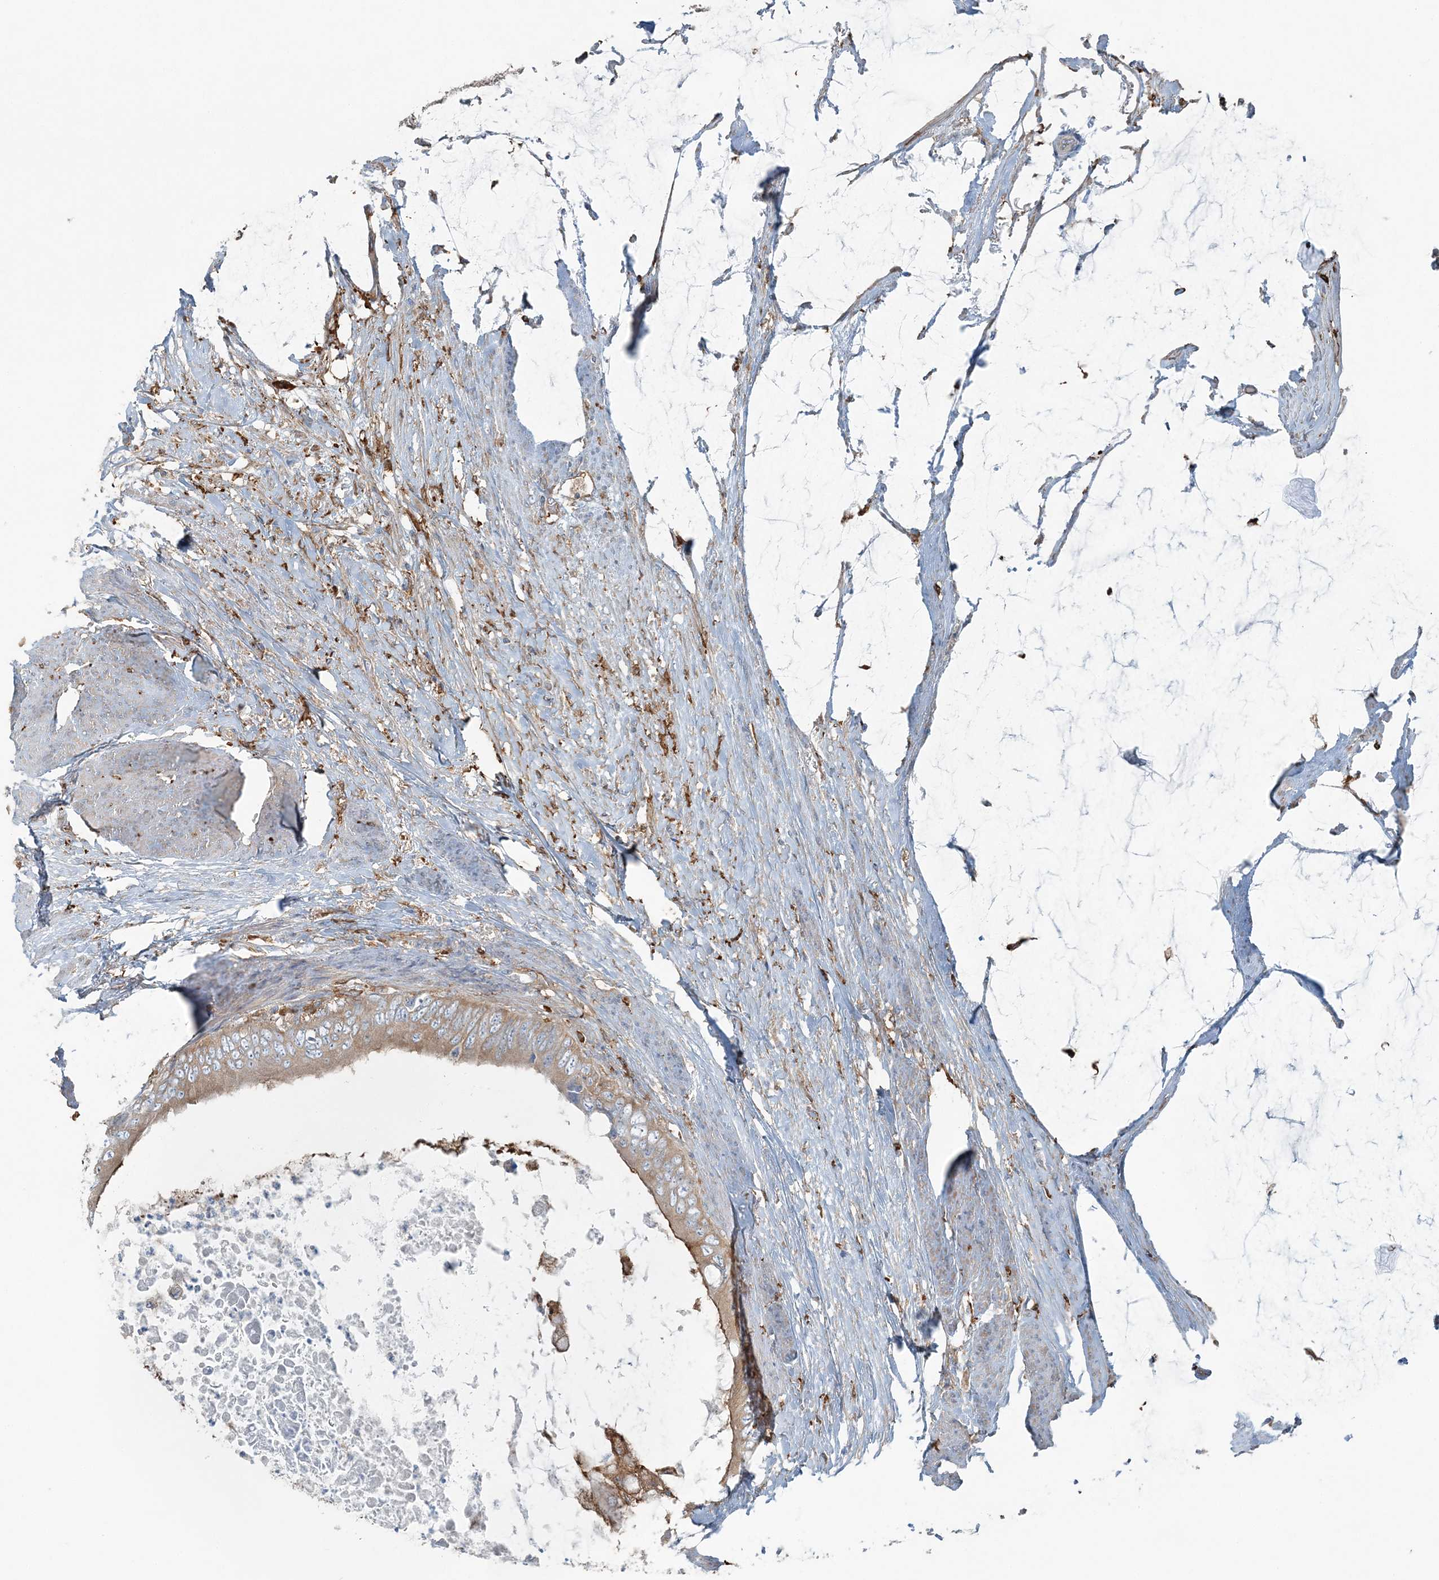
{"staining": {"intensity": "moderate", "quantity": ">75%", "location": "cytoplasmic/membranous"}, "tissue": "colorectal cancer", "cell_type": "Tumor cells", "image_type": "cancer", "snomed": [{"axis": "morphology", "description": "Normal tissue, NOS"}, {"axis": "morphology", "description": "Adenocarcinoma, NOS"}, {"axis": "topography", "description": "Rectum"}, {"axis": "topography", "description": "Peripheral nerve tissue"}], "caption": "This is an image of immunohistochemistry staining of colorectal cancer (adenocarcinoma), which shows moderate expression in the cytoplasmic/membranous of tumor cells.", "gene": "SNX2", "patient": {"sex": "female", "age": 77}}